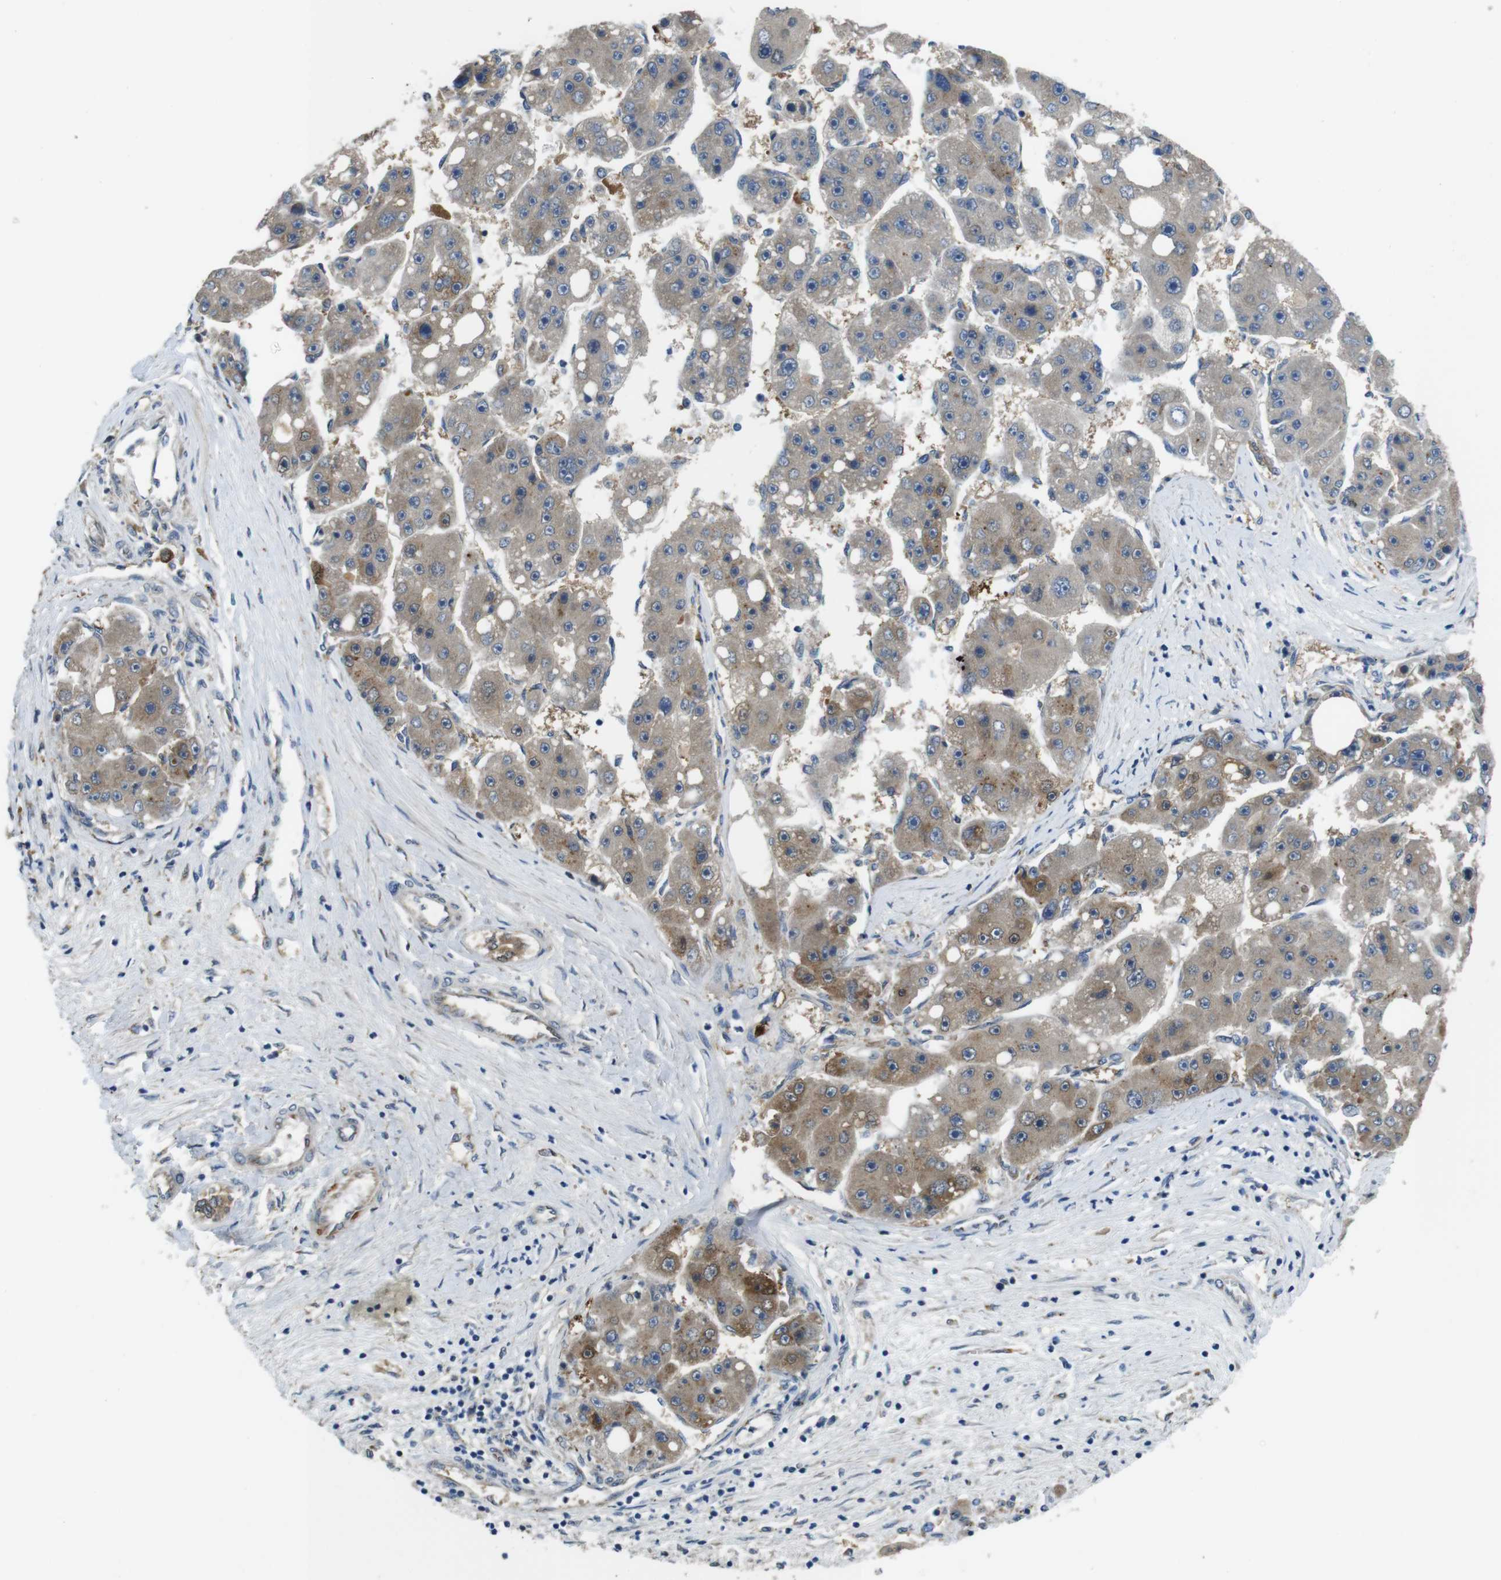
{"staining": {"intensity": "moderate", "quantity": "<25%", "location": "cytoplasmic/membranous"}, "tissue": "liver cancer", "cell_type": "Tumor cells", "image_type": "cancer", "snomed": [{"axis": "morphology", "description": "Carcinoma, Hepatocellular, NOS"}, {"axis": "topography", "description": "Liver"}], "caption": "Protein expression analysis of hepatocellular carcinoma (liver) displays moderate cytoplasmic/membranous positivity in about <25% of tumor cells.", "gene": "RAB6A", "patient": {"sex": "female", "age": 61}}